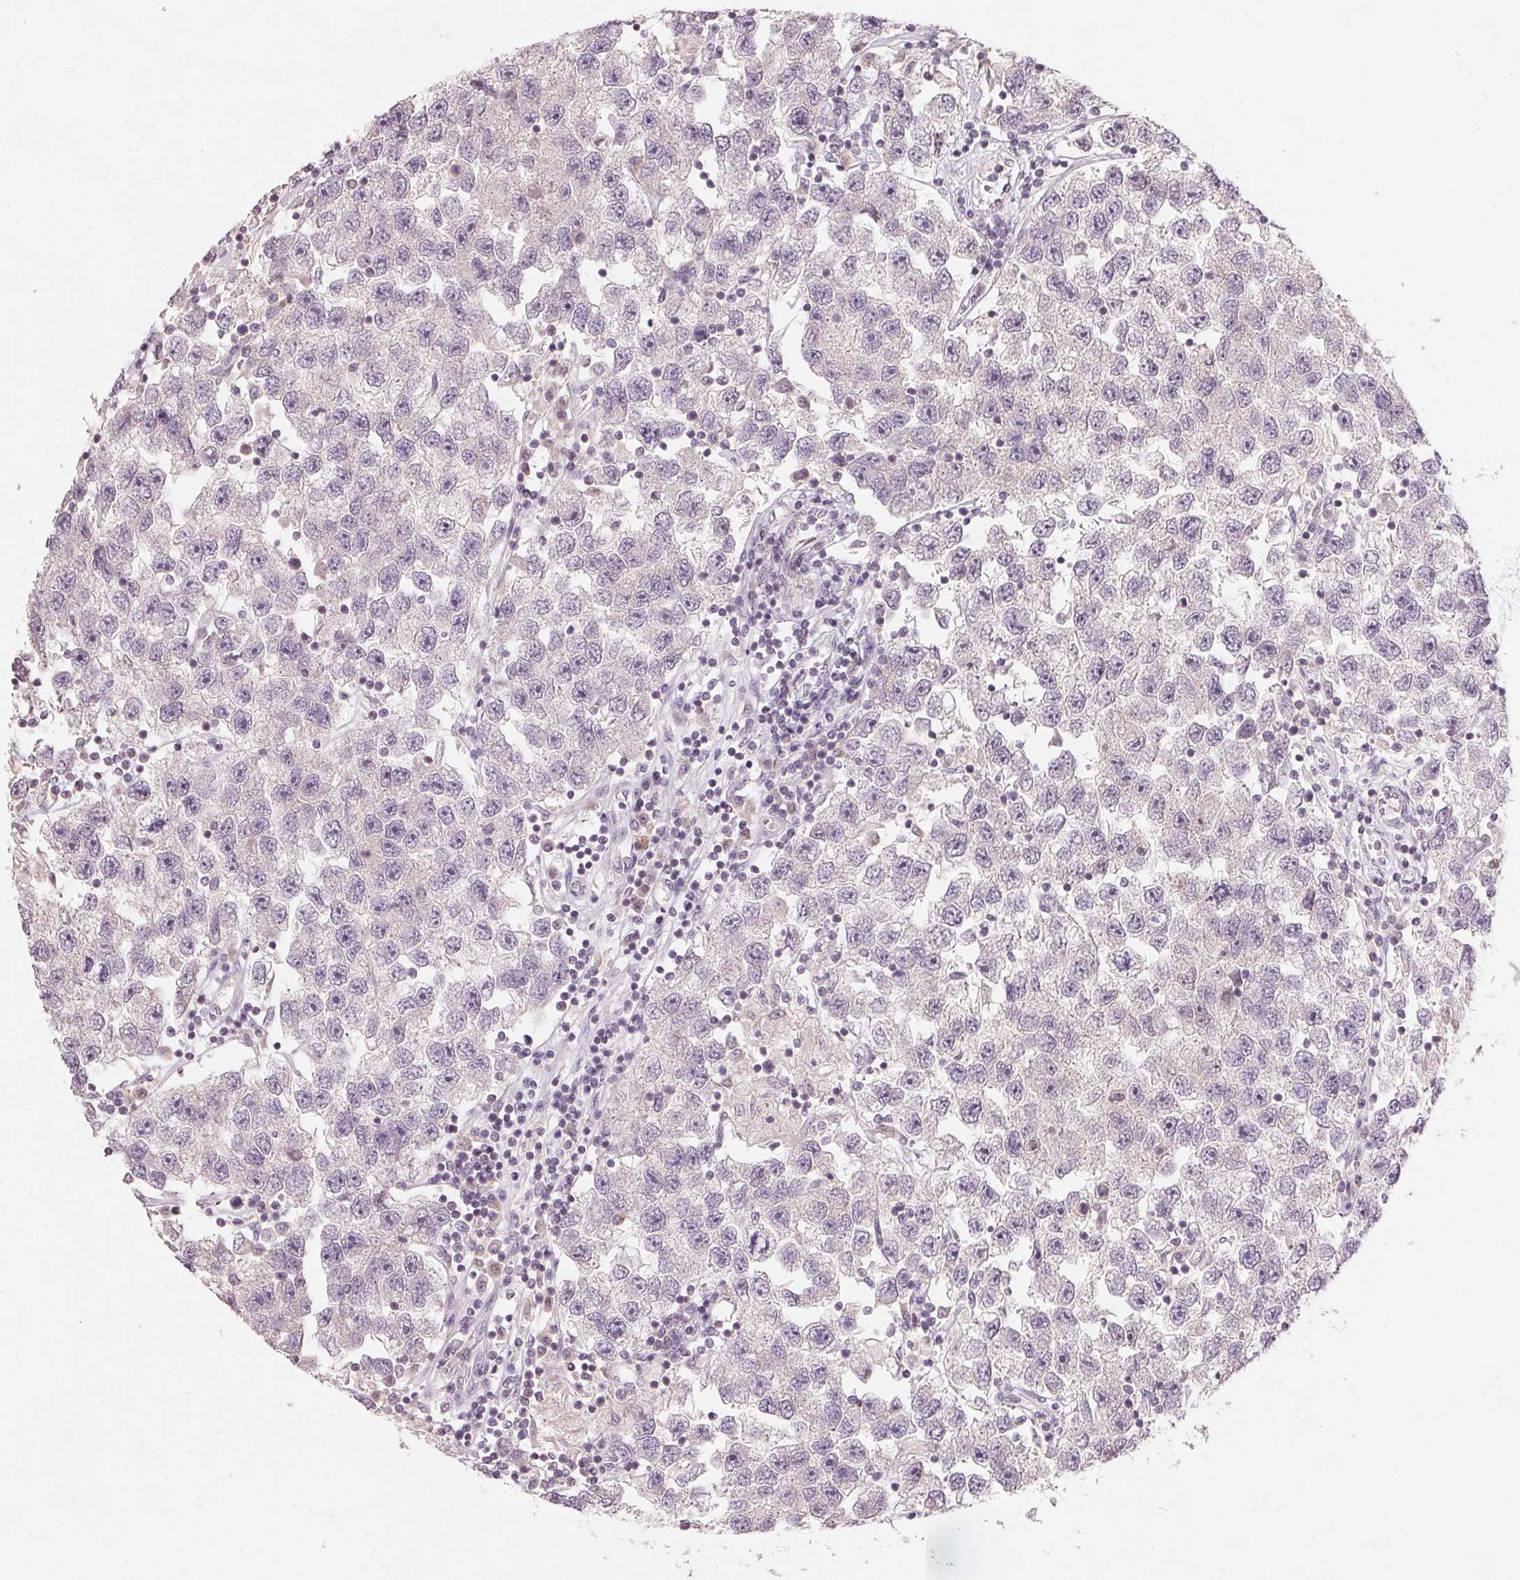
{"staining": {"intensity": "negative", "quantity": "none", "location": "none"}, "tissue": "testis cancer", "cell_type": "Tumor cells", "image_type": "cancer", "snomed": [{"axis": "morphology", "description": "Seminoma, NOS"}, {"axis": "topography", "description": "Testis"}], "caption": "Micrograph shows no protein staining in tumor cells of testis cancer (seminoma) tissue.", "gene": "TRIM60", "patient": {"sex": "male", "age": 26}}